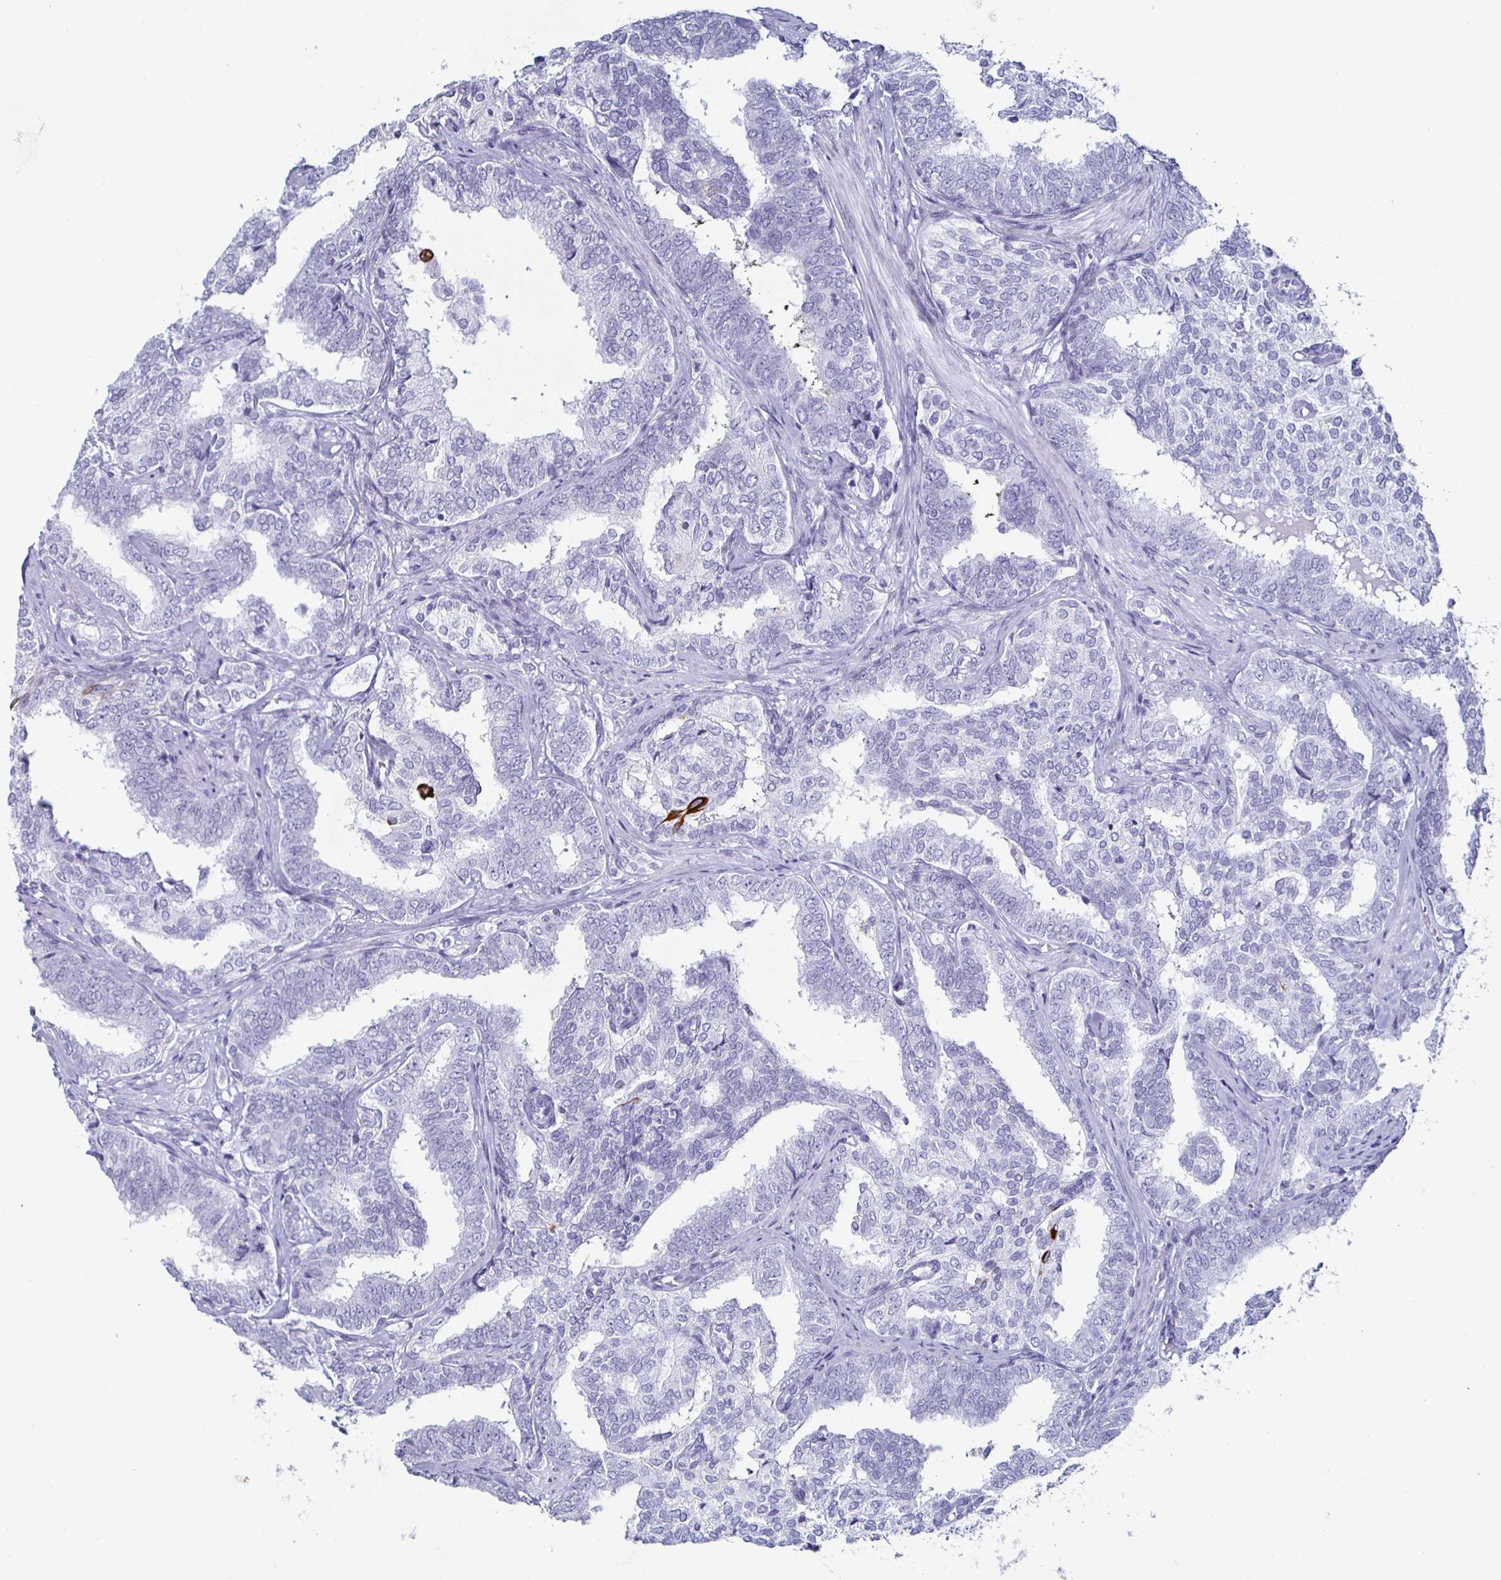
{"staining": {"intensity": "strong", "quantity": "<25%", "location": "cytoplasmic/membranous"}, "tissue": "prostate cancer", "cell_type": "Tumor cells", "image_type": "cancer", "snomed": [{"axis": "morphology", "description": "Adenocarcinoma, High grade"}, {"axis": "topography", "description": "Prostate"}], "caption": "Brown immunohistochemical staining in prostate cancer shows strong cytoplasmic/membranous expression in approximately <25% of tumor cells.", "gene": "KRT4", "patient": {"sex": "male", "age": 72}}